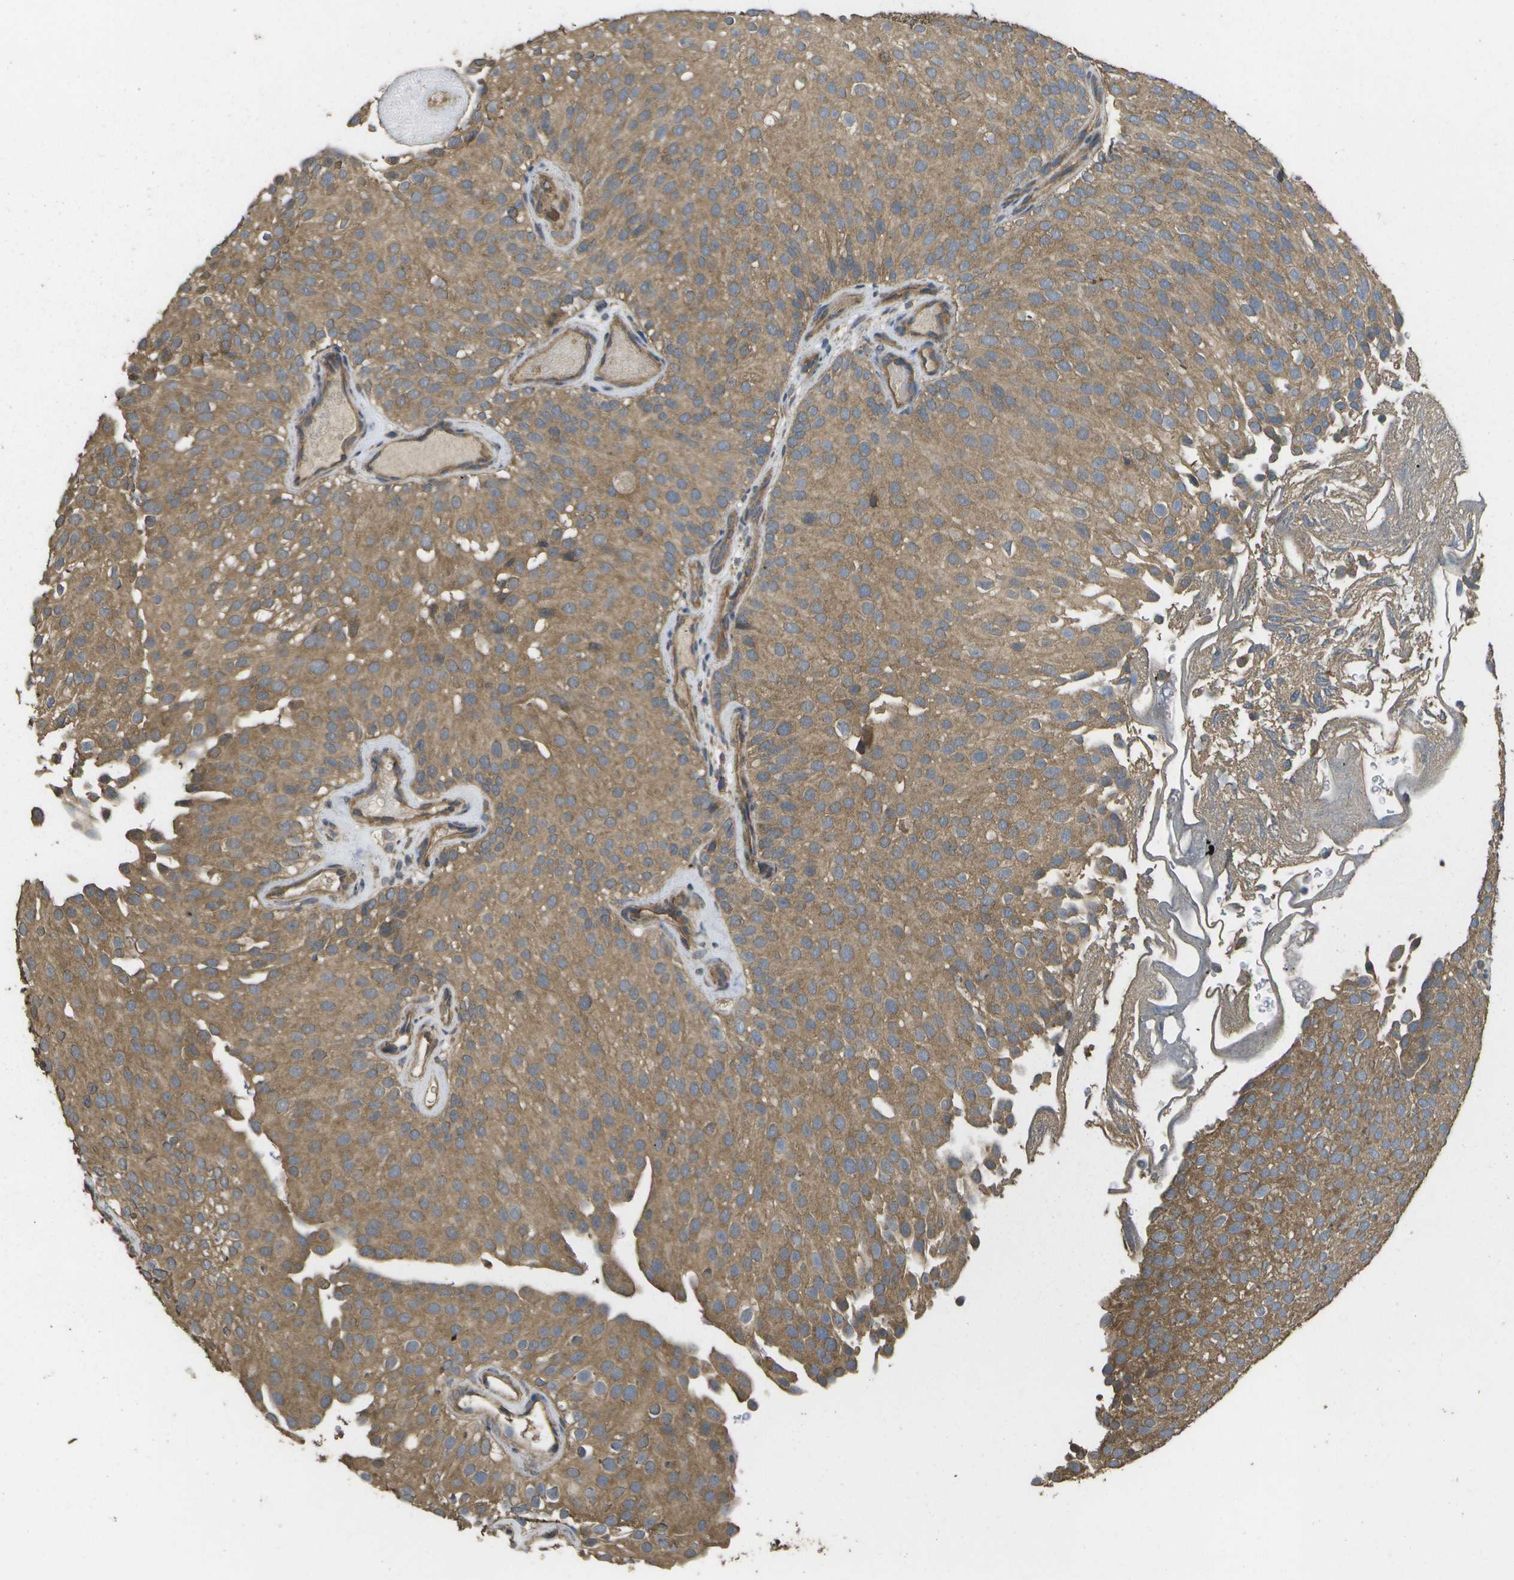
{"staining": {"intensity": "moderate", "quantity": ">75%", "location": "cytoplasmic/membranous"}, "tissue": "urothelial cancer", "cell_type": "Tumor cells", "image_type": "cancer", "snomed": [{"axis": "morphology", "description": "Urothelial carcinoma, Low grade"}, {"axis": "topography", "description": "Urinary bladder"}], "caption": "Moderate cytoplasmic/membranous expression for a protein is seen in about >75% of tumor cells of urothelial cancer using immunohistochemistry (IHC).", "gene": "SACS", "patient": {"sex": "male", "age": 78}}